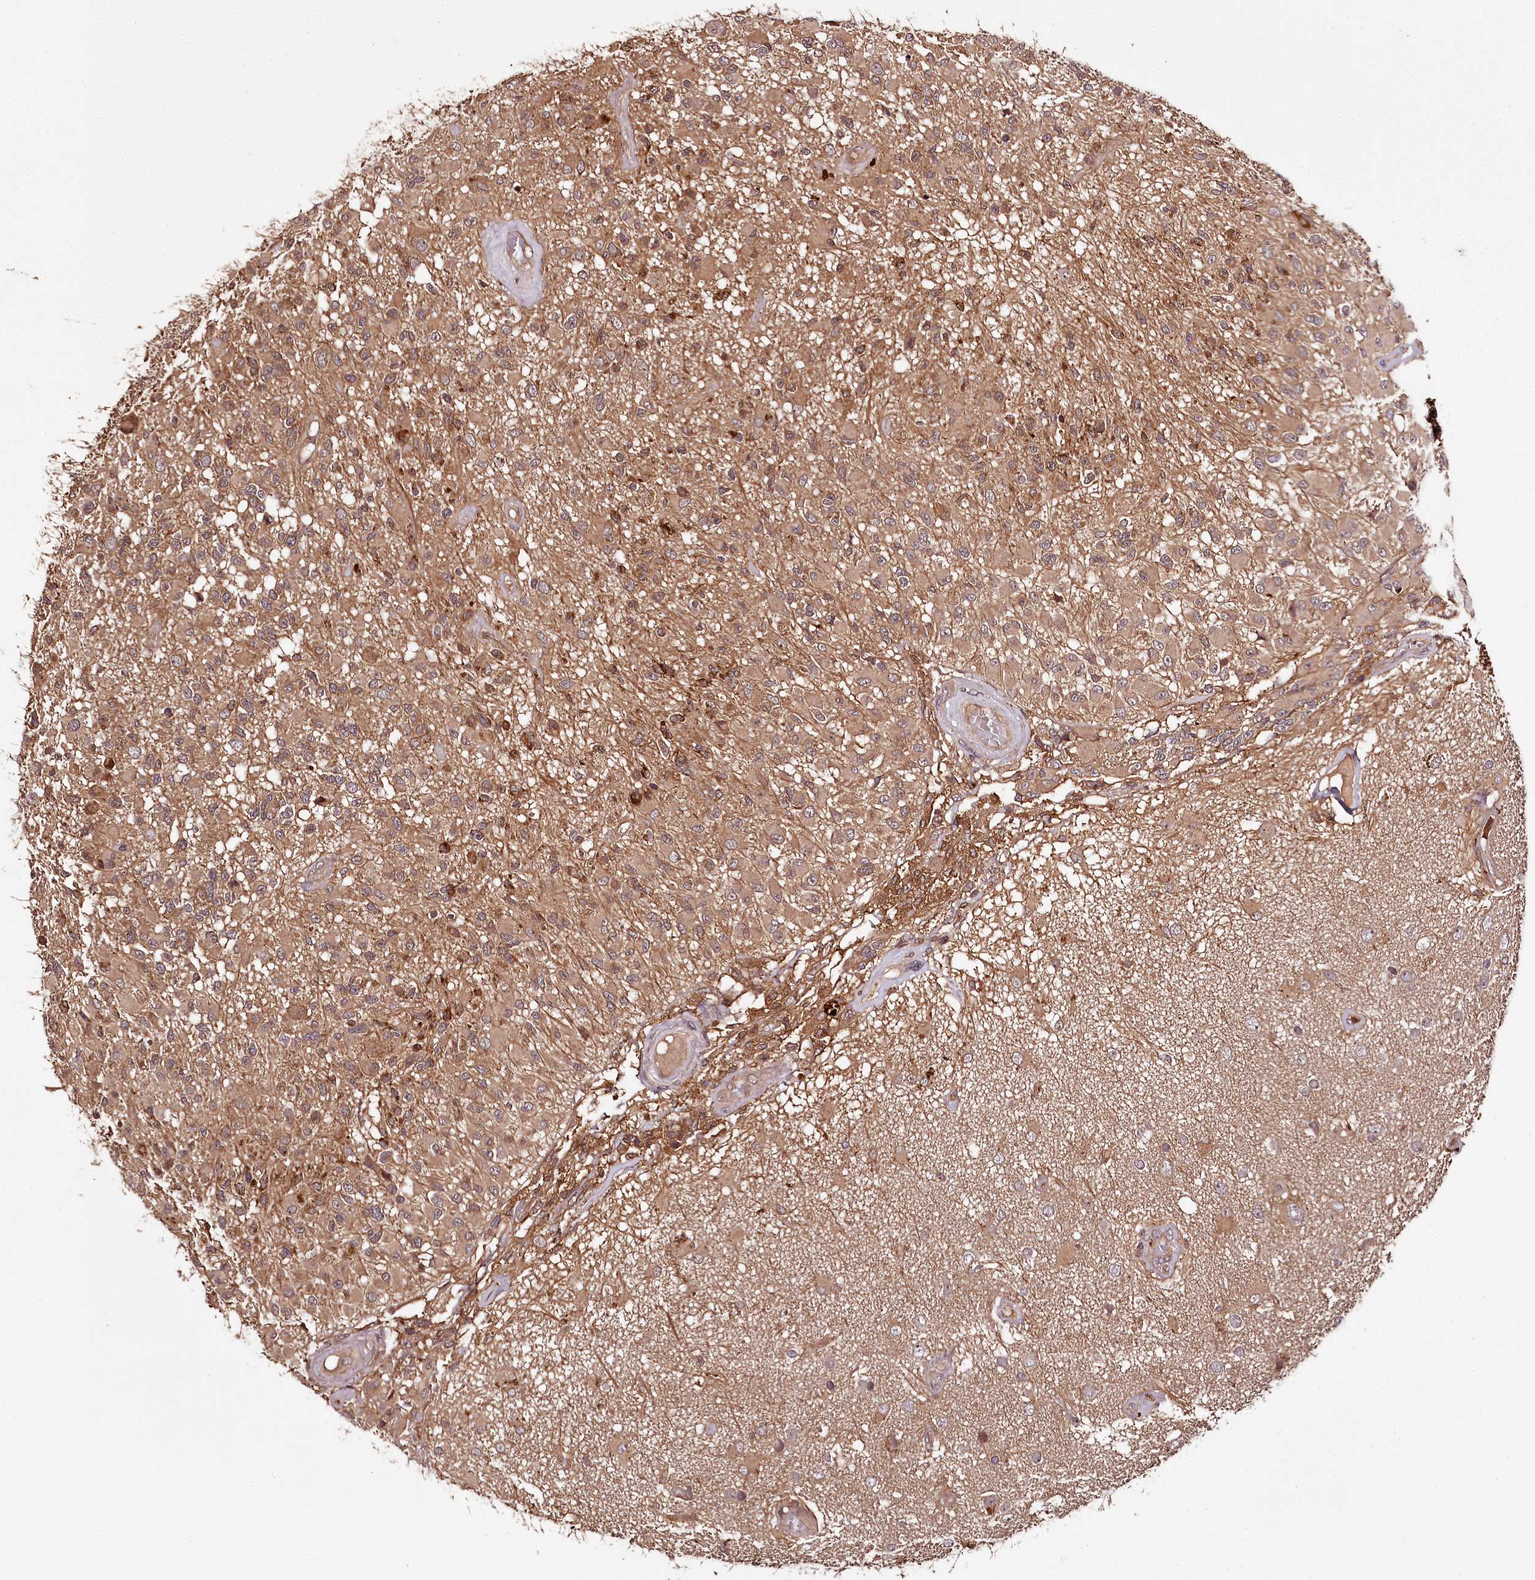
{"staining": {"intensity": "moderate", "quantity": ">75%", "location": "cytoplasmic/membranous"}, "tissue": "glioma", "cell_type": "Tumor cells", "image_type": "cancer", "snomed": [{"axis": "morphology", "description": "Glioma, malignant, High grade"}, {"axis": "morphology", "description": "Glioblastoma, NOS"}, {"axis": "topography", "description": "Brain"}], "caption": "Malignant glioma (high-grade) stained with DAB immunohistochemistry (IHC) exhibits medium levels of moderate cytoplasmic/membranous positivity in approximately >75% of tumor cells. (DAB IHC with brightfield microscopy, high magnification).", "gene": "TTC12", "patient": {"sex": "male", "age": 60}}